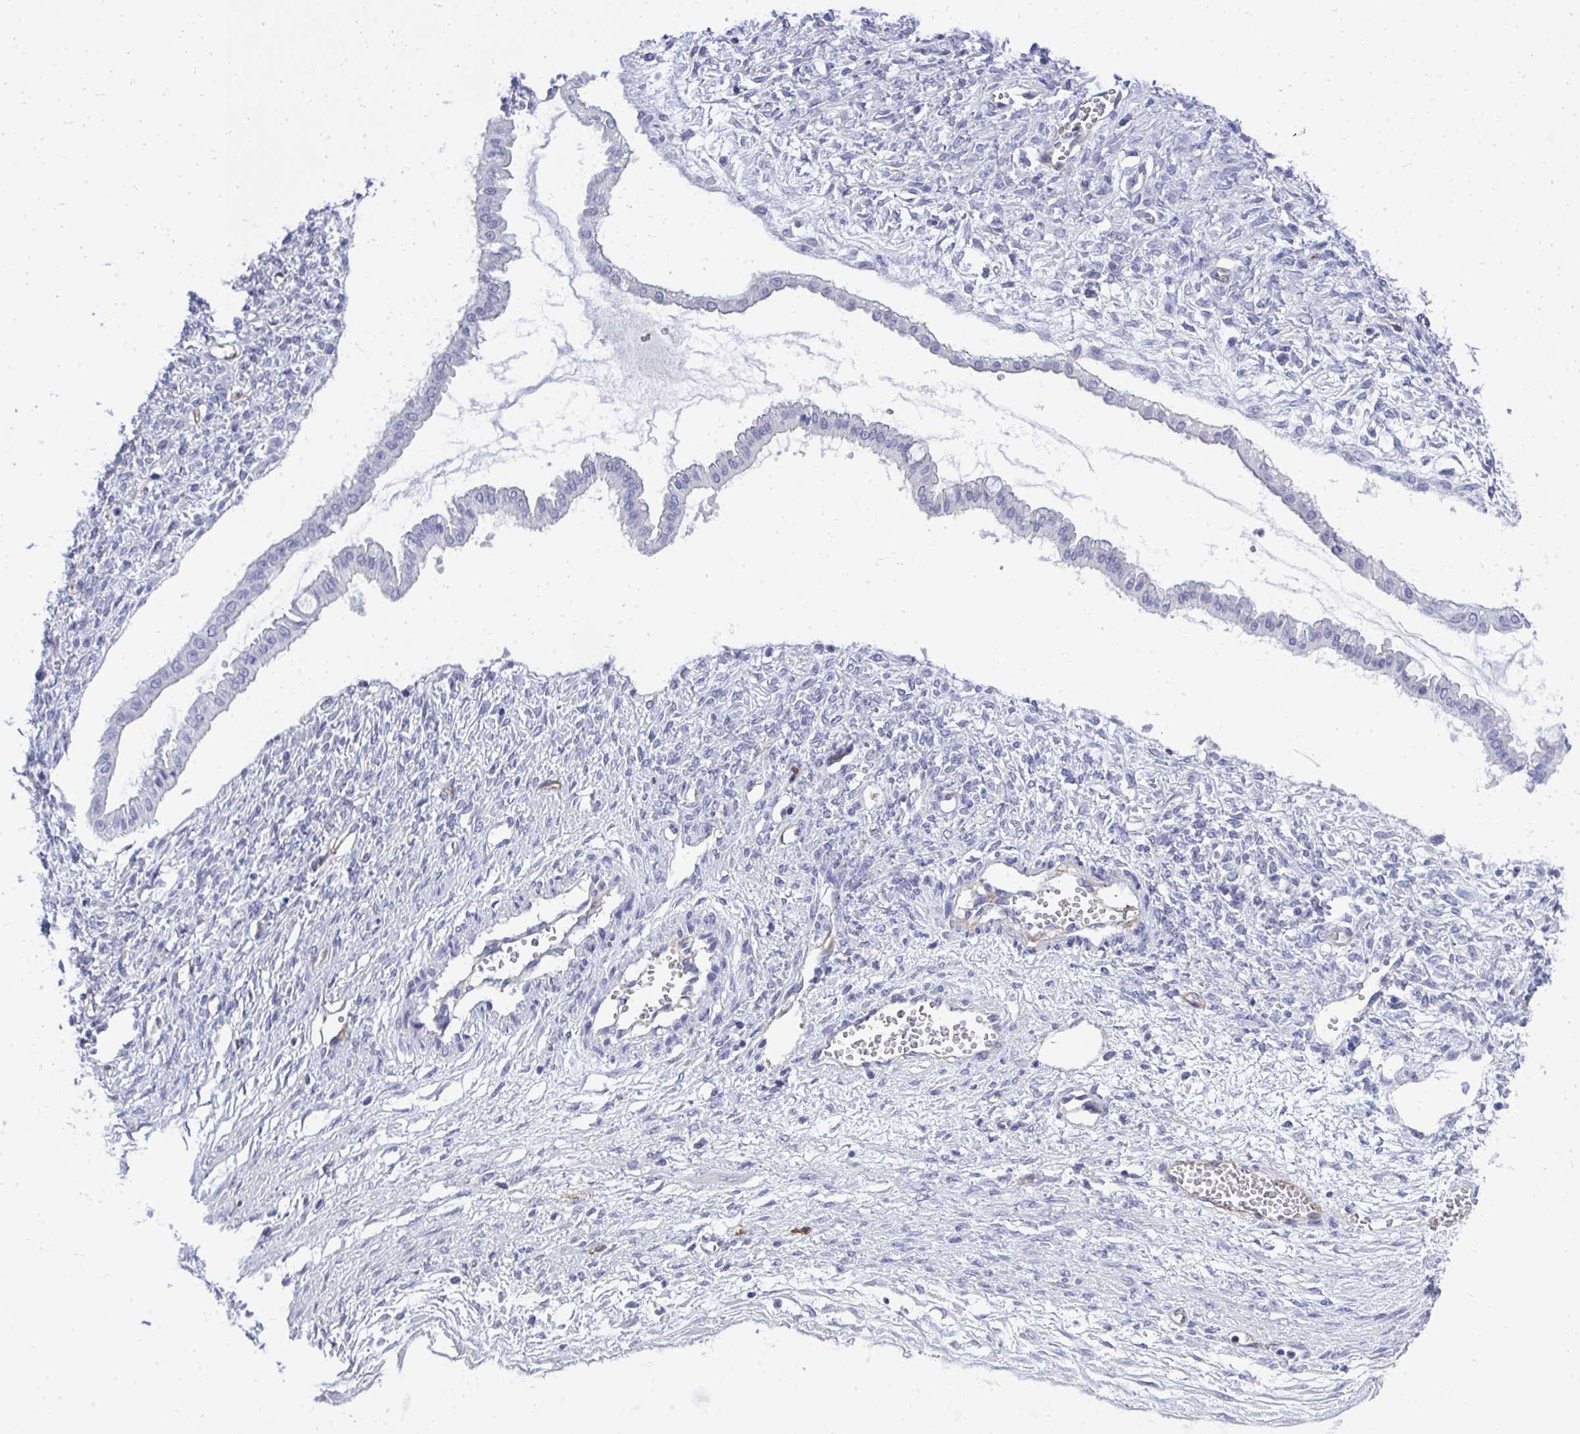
{"staining": {"intensity": "negative", "quantity": "none", "location": "none"}, "tissue": "ovarian cancer", "cell_type": "Tumor cells", "image_type": "cancer", "snomed": [{"axis": "morphology", "description": "Cystadenocarcinoma, mucinous, NOS"}, {"axis": "topography", "description": "Ovary"}], "caption": "IHC photomicrograph of ovarian cancer stained for a protein (brown), which reveals no staining in tumor cells.", "gene": "TMEM82", "patient": {"sex": "female", "age": 73}}